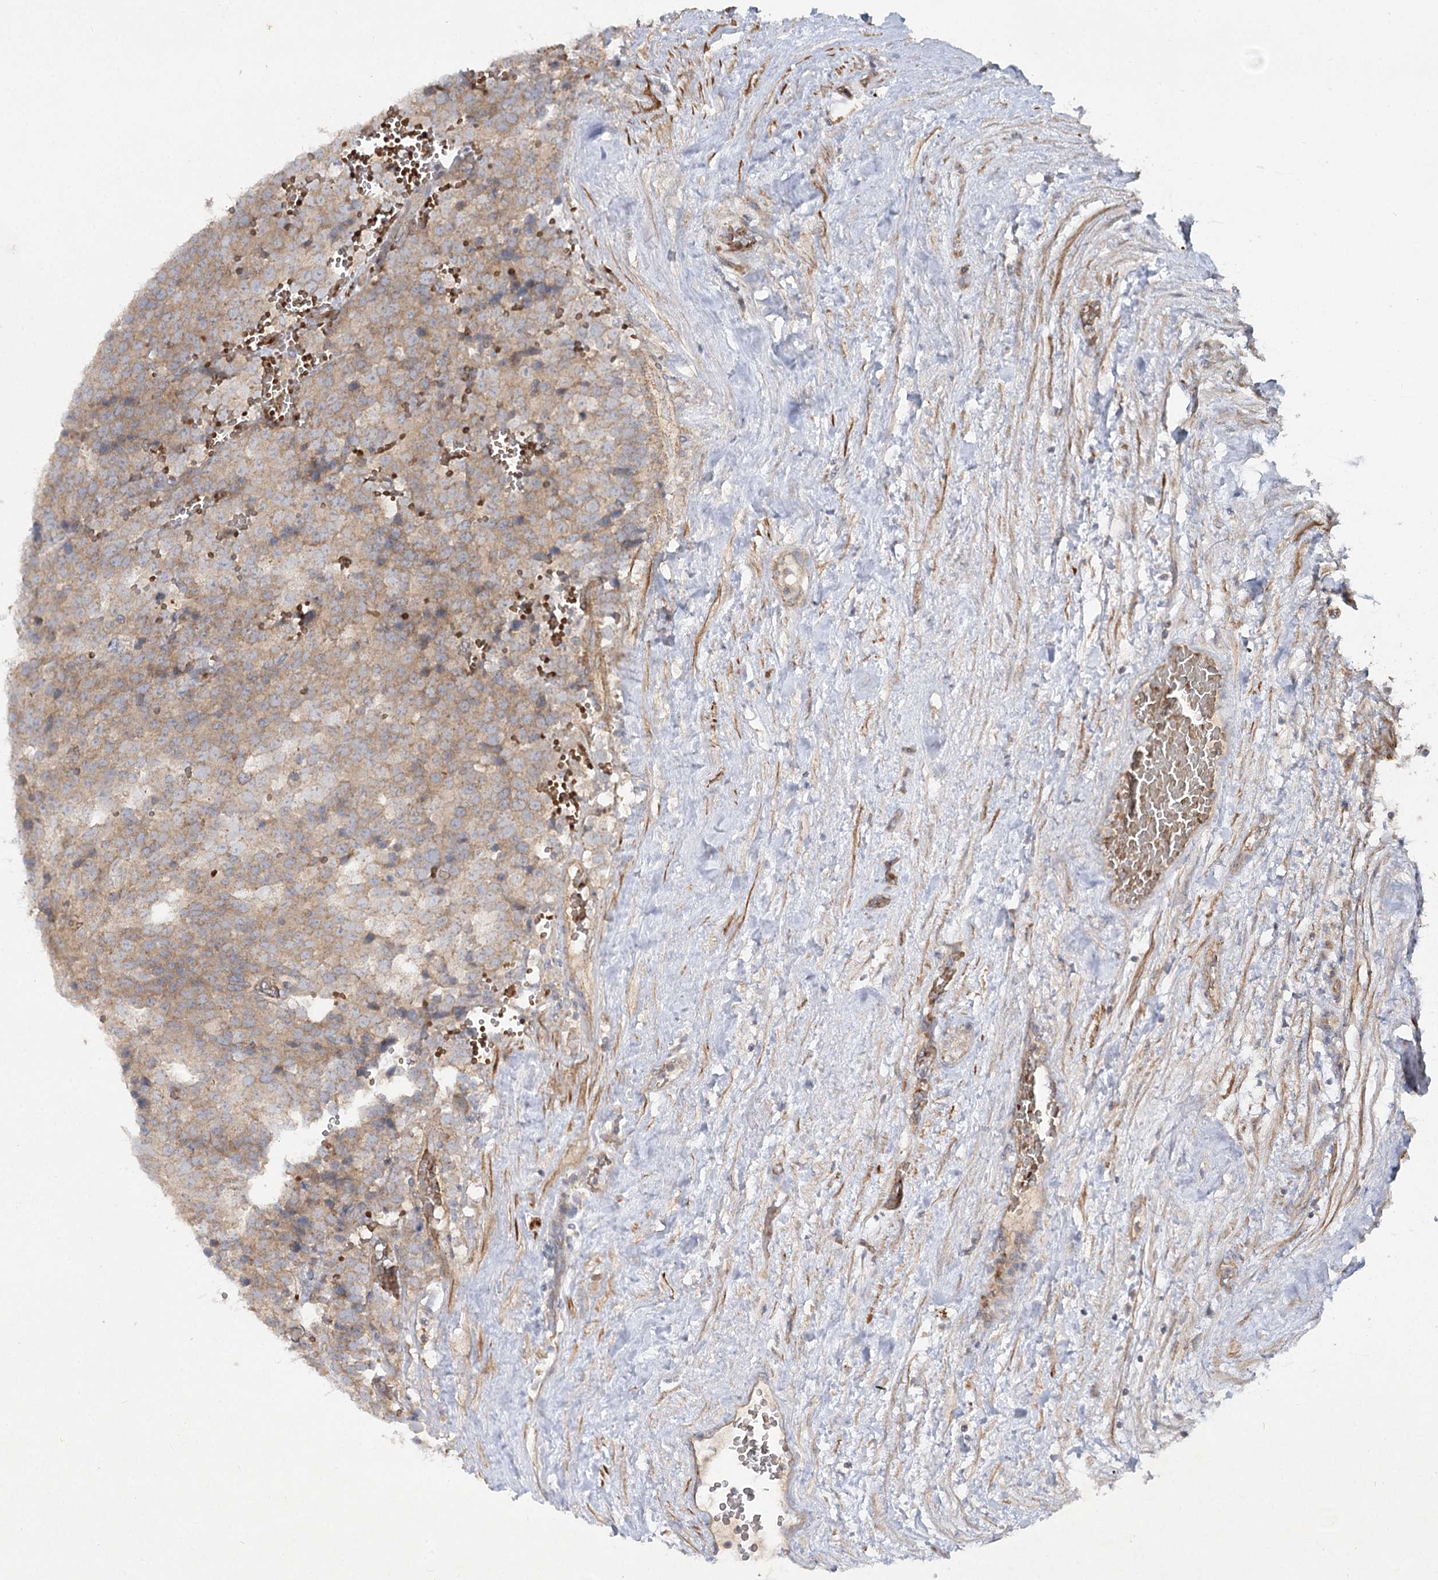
{"staining": {"intensity": "moderate", "quantity": ">75%", "location": "cytoplasmic/membranous"}, "tissue": "testis cancer", "cell_type": "Tumor cells", "image_type": "cancer", "snomed": [{"axis": "morphology", "description": "Seminoma, NOS"}, {"axis": "topography", "description": "Testis"}], "caption": "The image demonstrates a brown stain indicating the presence of a protein in the cytoplasmic/membranous of tumor cells in testis cancer (seminoma). (DAB (3,3'-diaminobenzidine) IHC, brown staining for protein, blue staining for nuclei).", "gene": "KIAA0825", "patient": {"sex": "male", "age": 71}}